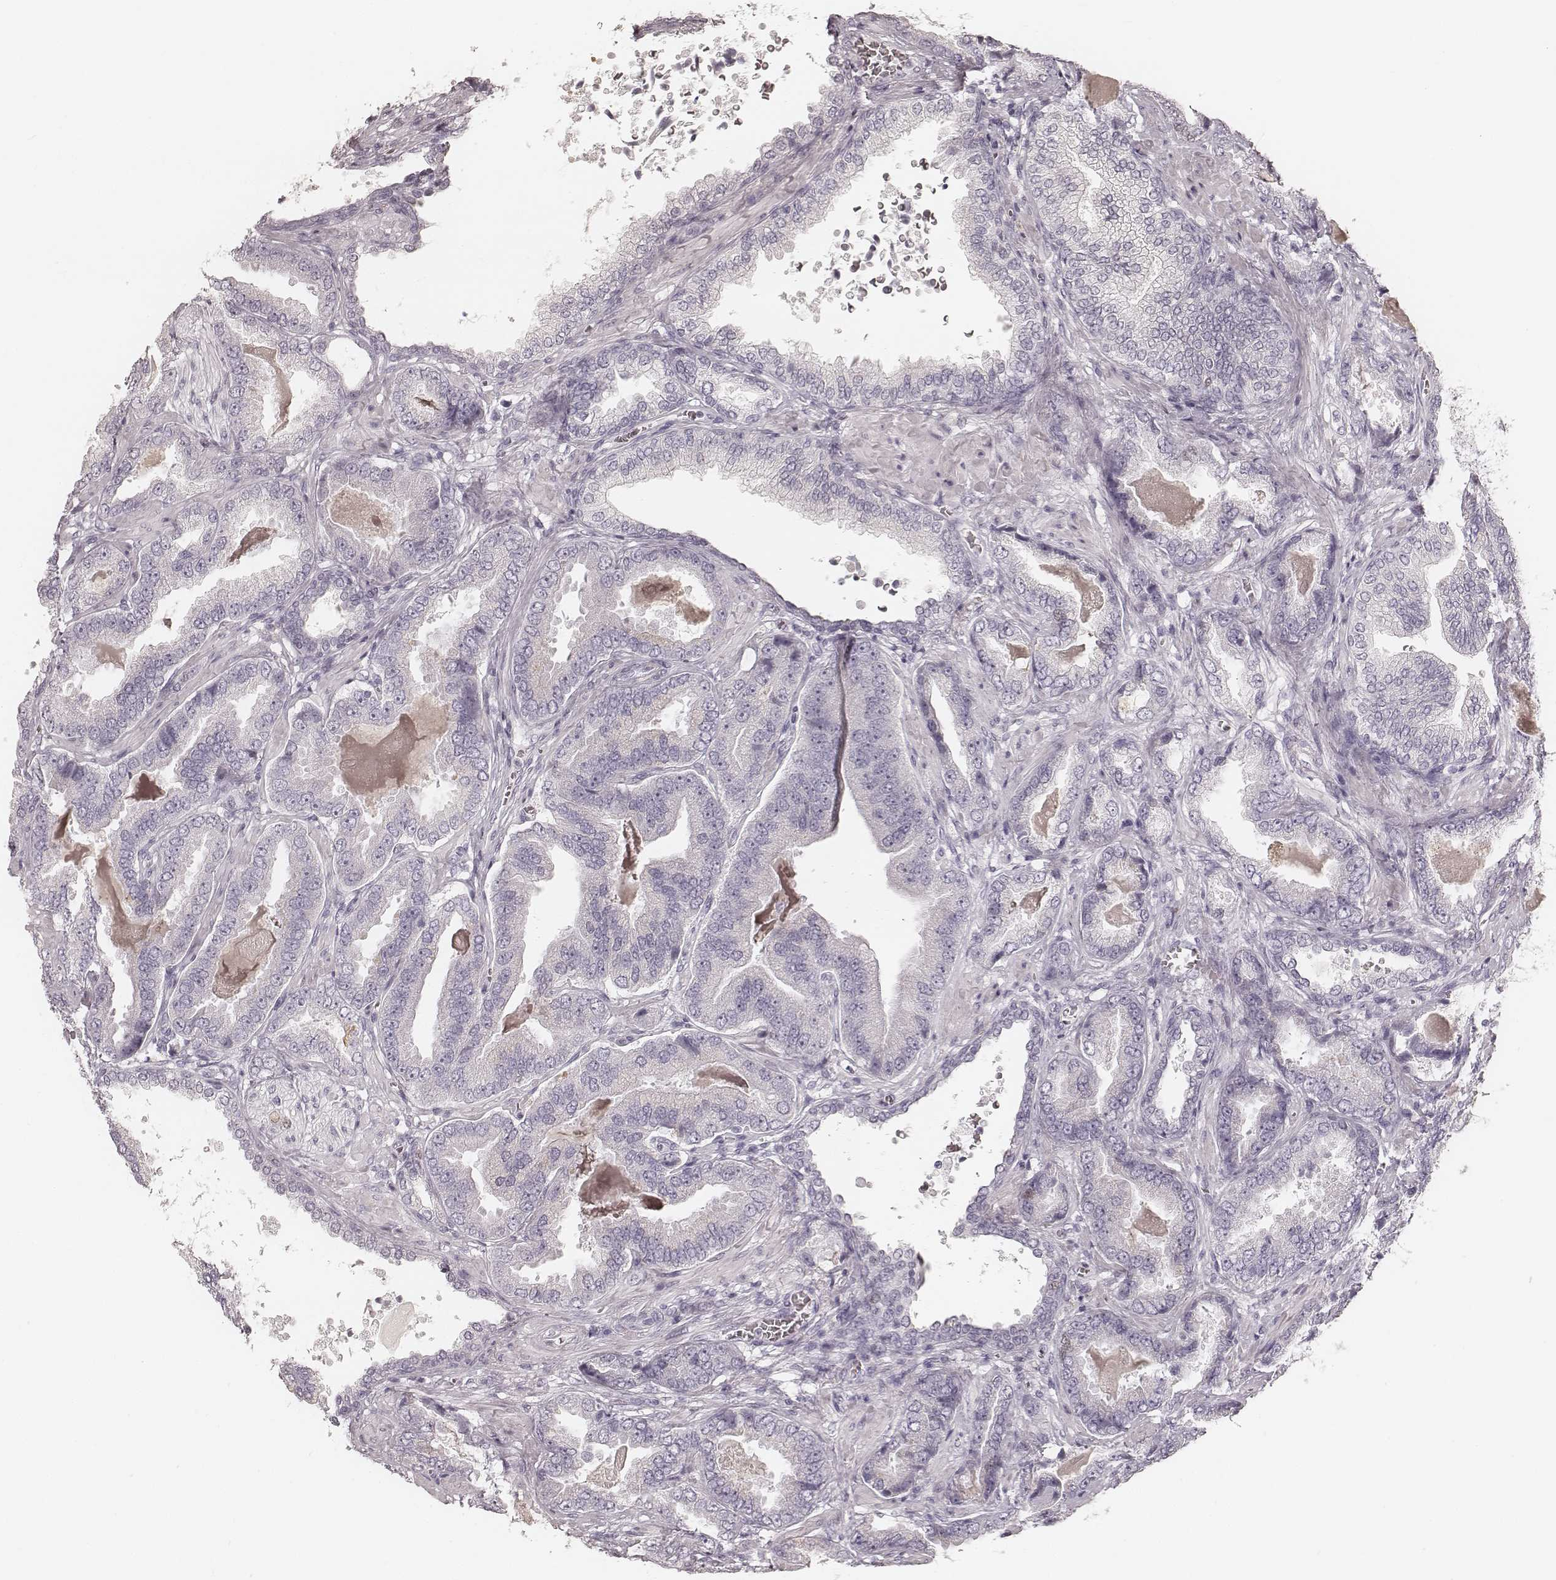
{"staining": {"intensity": "negative", "quantity": "none", "location": "none"}, "tissue": "prostate cancer", "cell_type": "Tumor cells", "image_type": "cancer", "snomed": [{"axis": "morphology", "description": "Adenocarcinoma, NOS"}, {"axis": "topography", "description": "Prostate"}], "caption": "IHC photomicrograph of human prostate cancer stained for a protein (brown), which shows no staining in tumor cells.", "gene": "TEX37", "patient": {"sex": "male", "age": 64}}